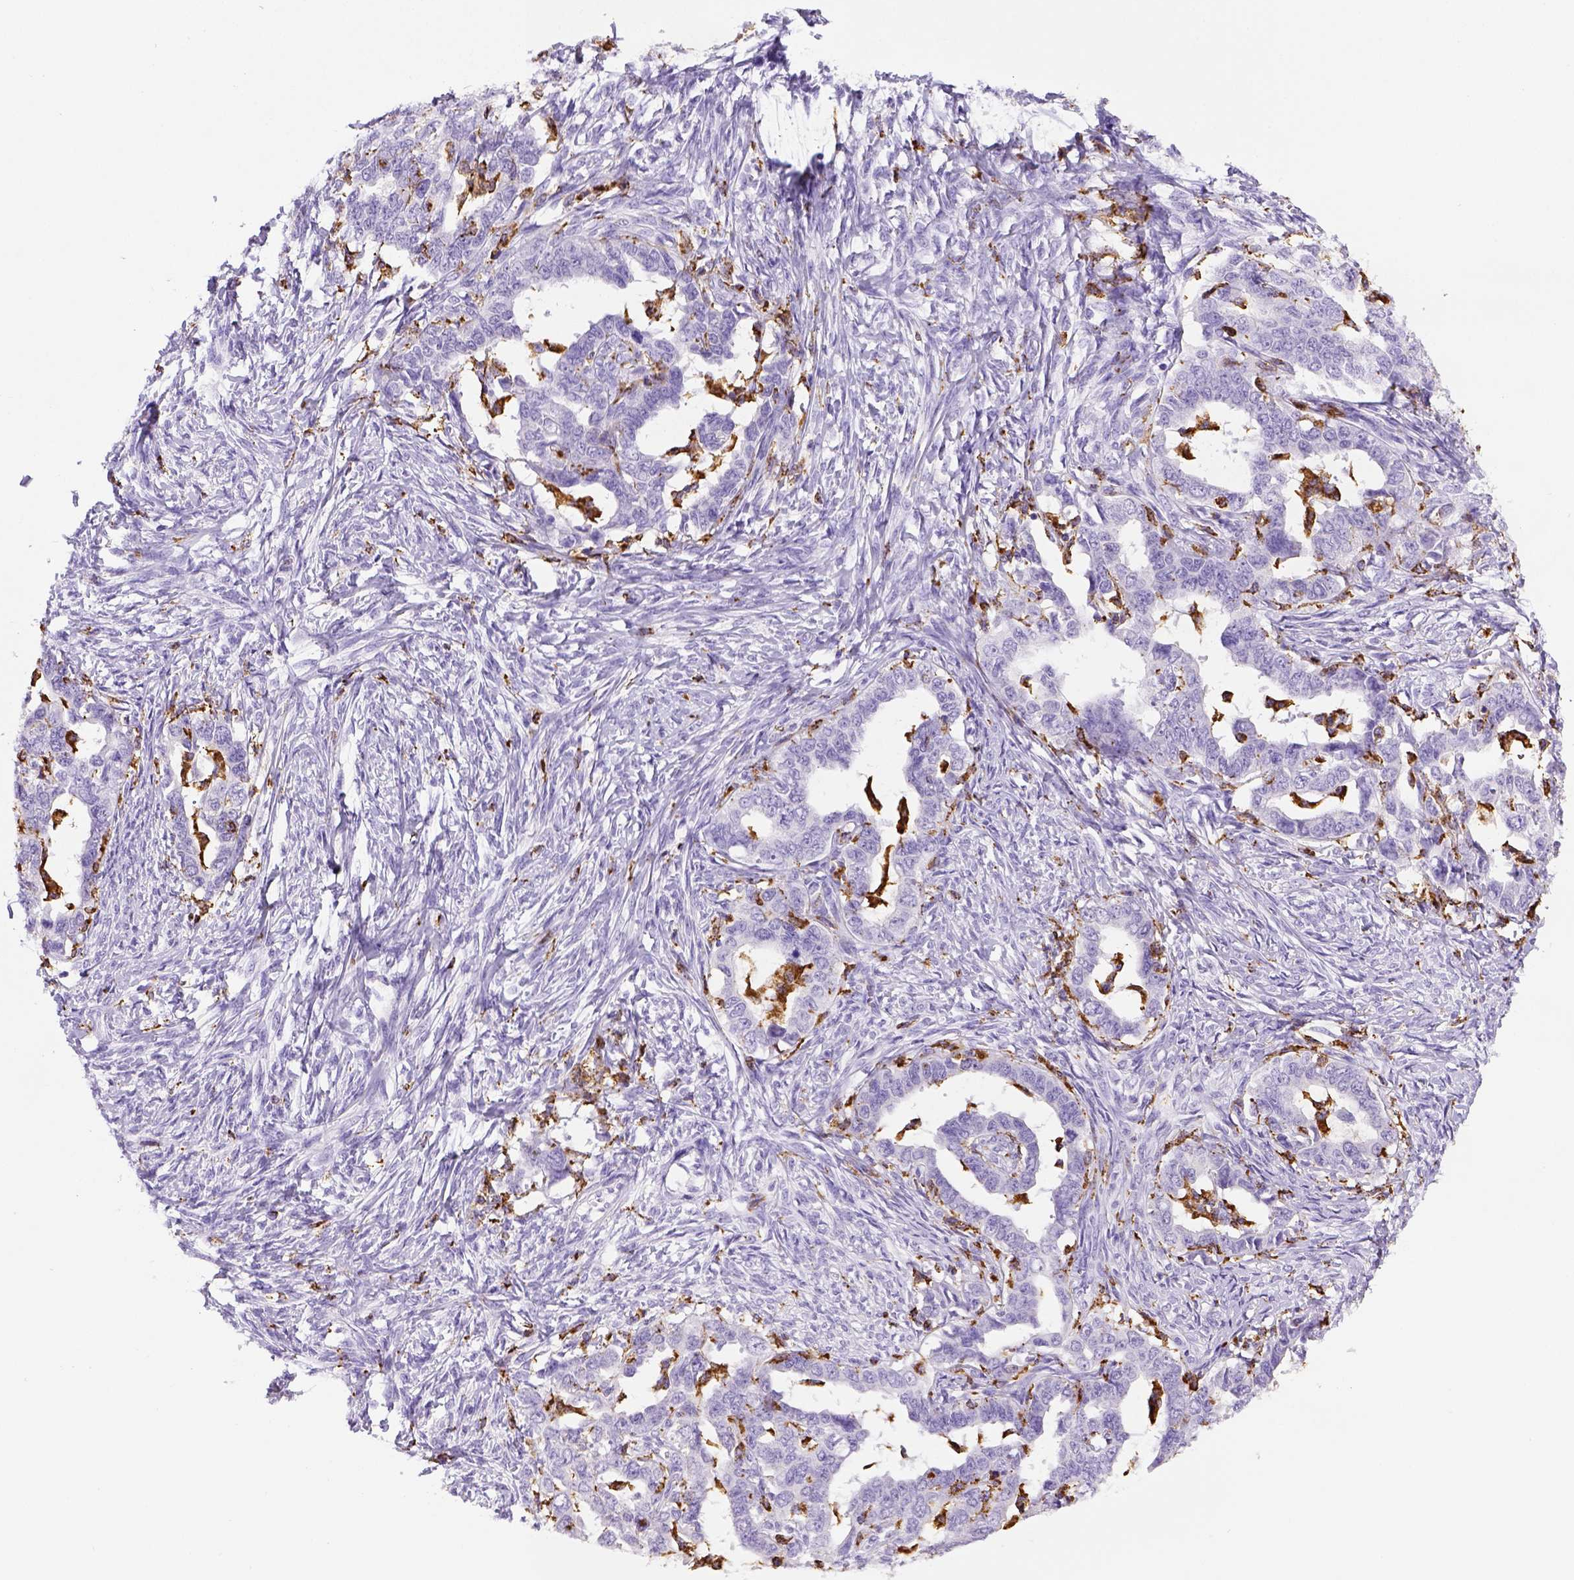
{"staining": {"intensity": "negative", "quantity": "none", "location": "none"}, "tissue": "ovarian cancer", "cell_type": "Tumor cells", "image_type": "cancer", "snomed": [{"axis": "morphology", "description": "Cystadenocarcinoma, serous, NOS"}, {"axis": "topography", "description": "Ovary"}], "caption": "A micrograph of ovarian cancer stained for a protein shows no brown staining in tumor cells.", "gene": "CD68", "patient": {"sex": "female", "age": 69}}